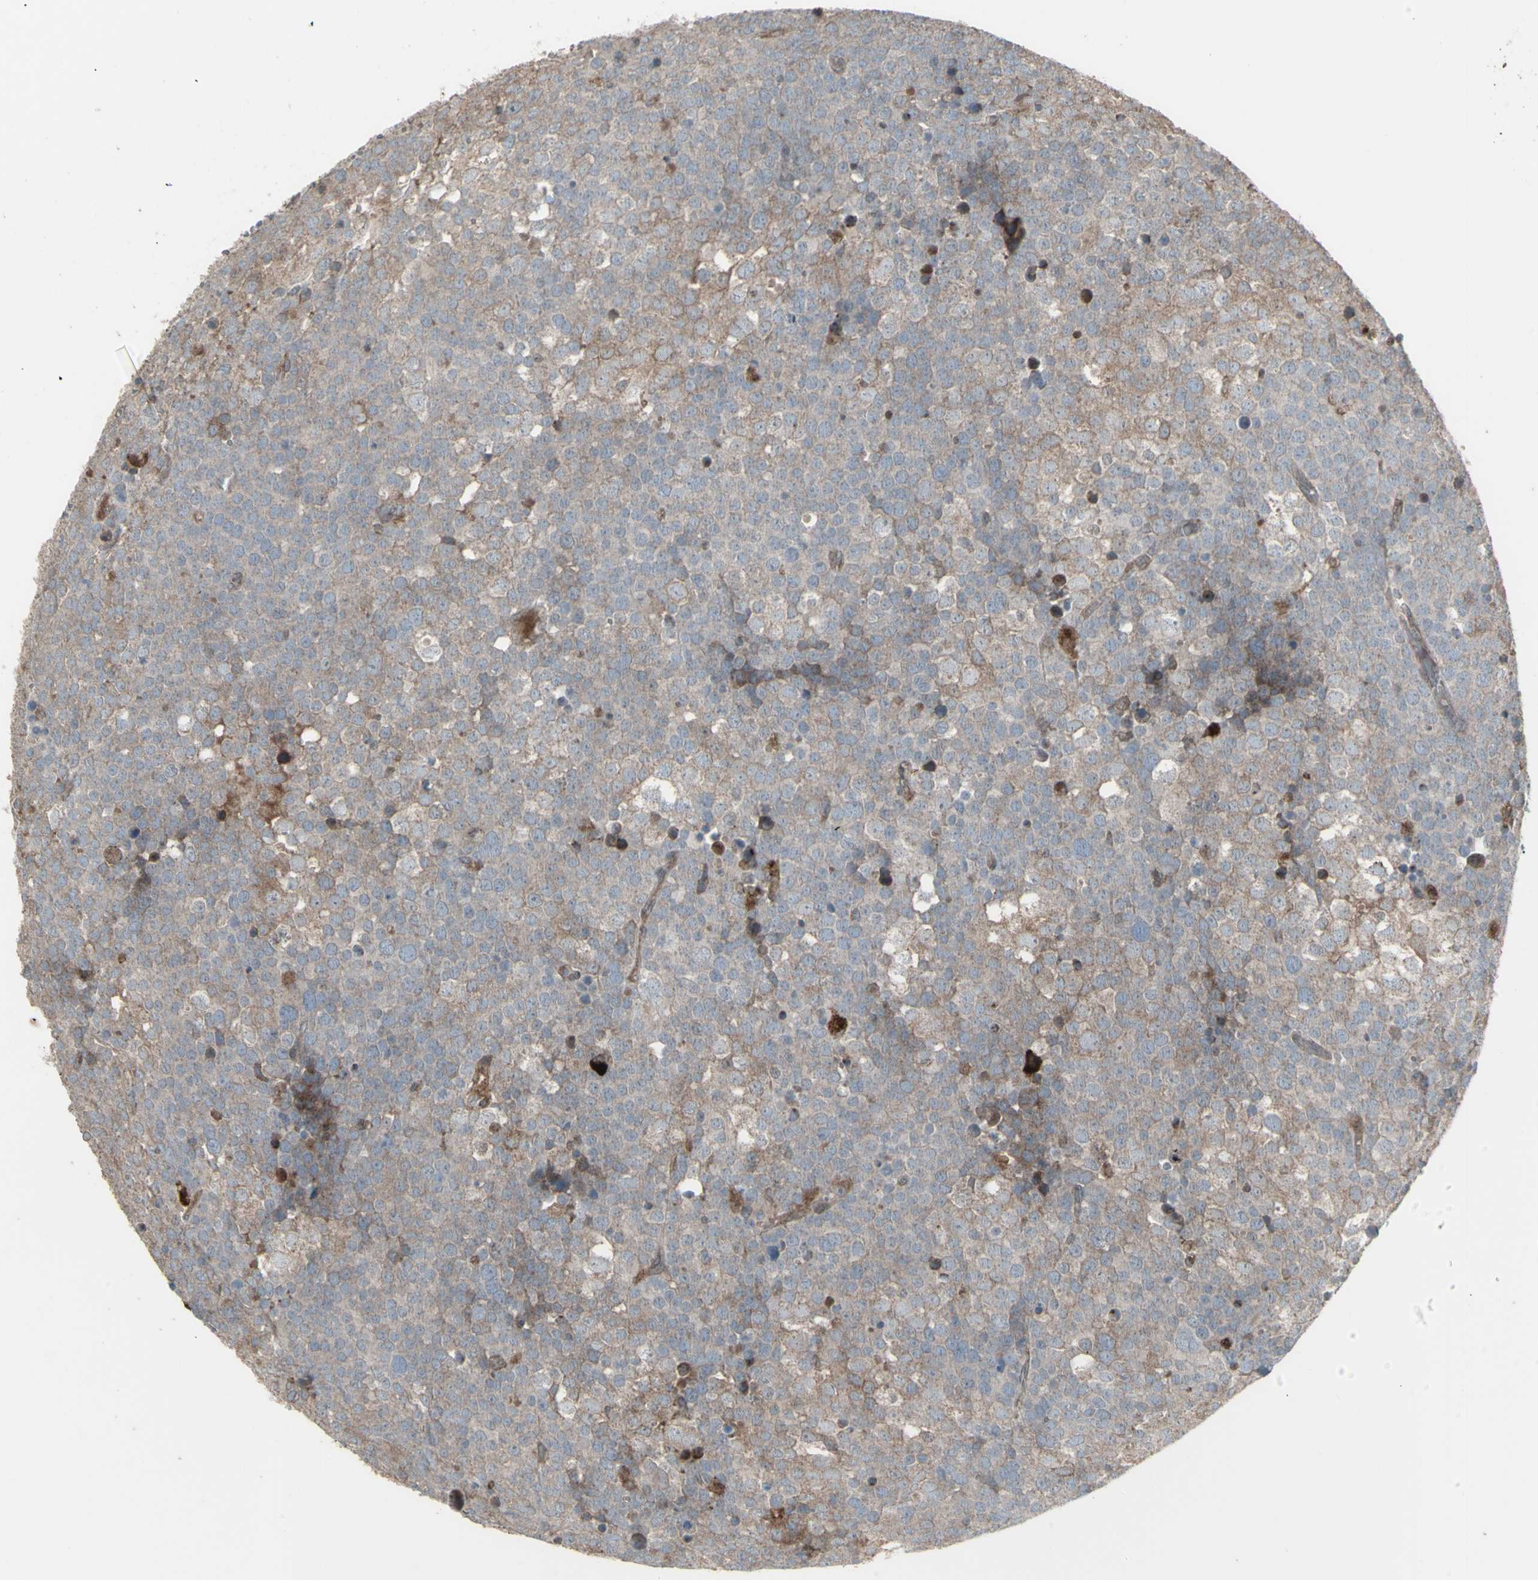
{"staining": {"intensity": "weak", "quantity": ">75%", "location": "cytoplasmic/membranous"}, "tissue": "testis cancer", "cell_type": "Tumor cells", "image_type": "cancer", "snomed": [{"axis": "morphology", "description": "Seminoma, NOS"}, {"axis": "topography", "description": "Testis"}], "caption": "Human seminoma (testis) stained for a protein (brown) reveals weak cytoplasmic/membranous positive staining in about >75% of tumor cells.", "gene": "RNASEL", "patient": {"sex": "male", "age": 71}}